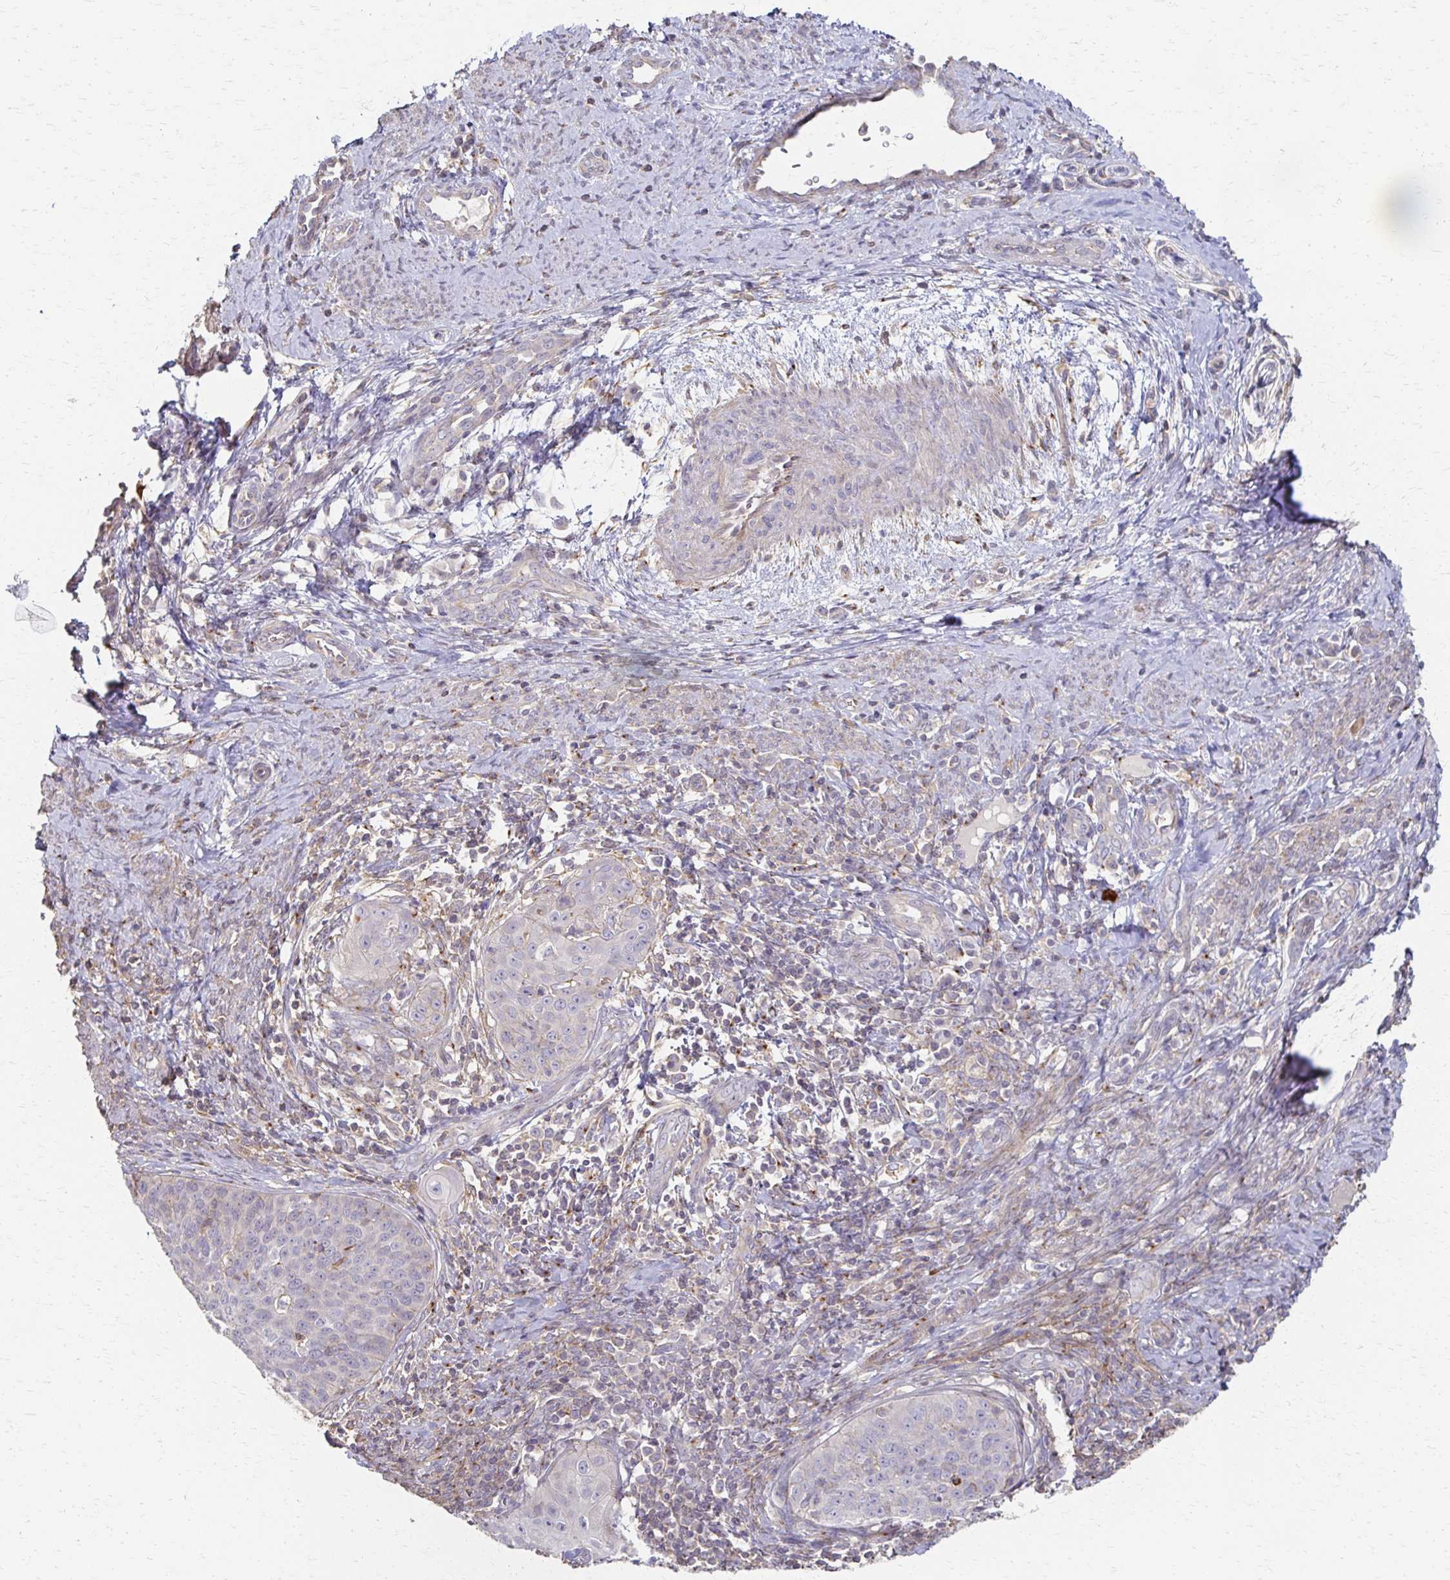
{"staining": {"intensity": "negative", "quantity": "none", "location": "none"}, "tissue": "cervical cancer", "cell_type": "Tumor cells", "image_type": "cancer", "snomed": [{"axis": "morphology", "description": "Squamous cell carcinoma, NOS"}, {"axis": "topography", "description": "Cervix"}], "caption": "The immunohistochemistry (IHC) micrograph has no significant expression in tumor cells of cervical cancer tissue.", "gene": "C1QTNF7", "patient": {"sex": "female", "age": 30}}